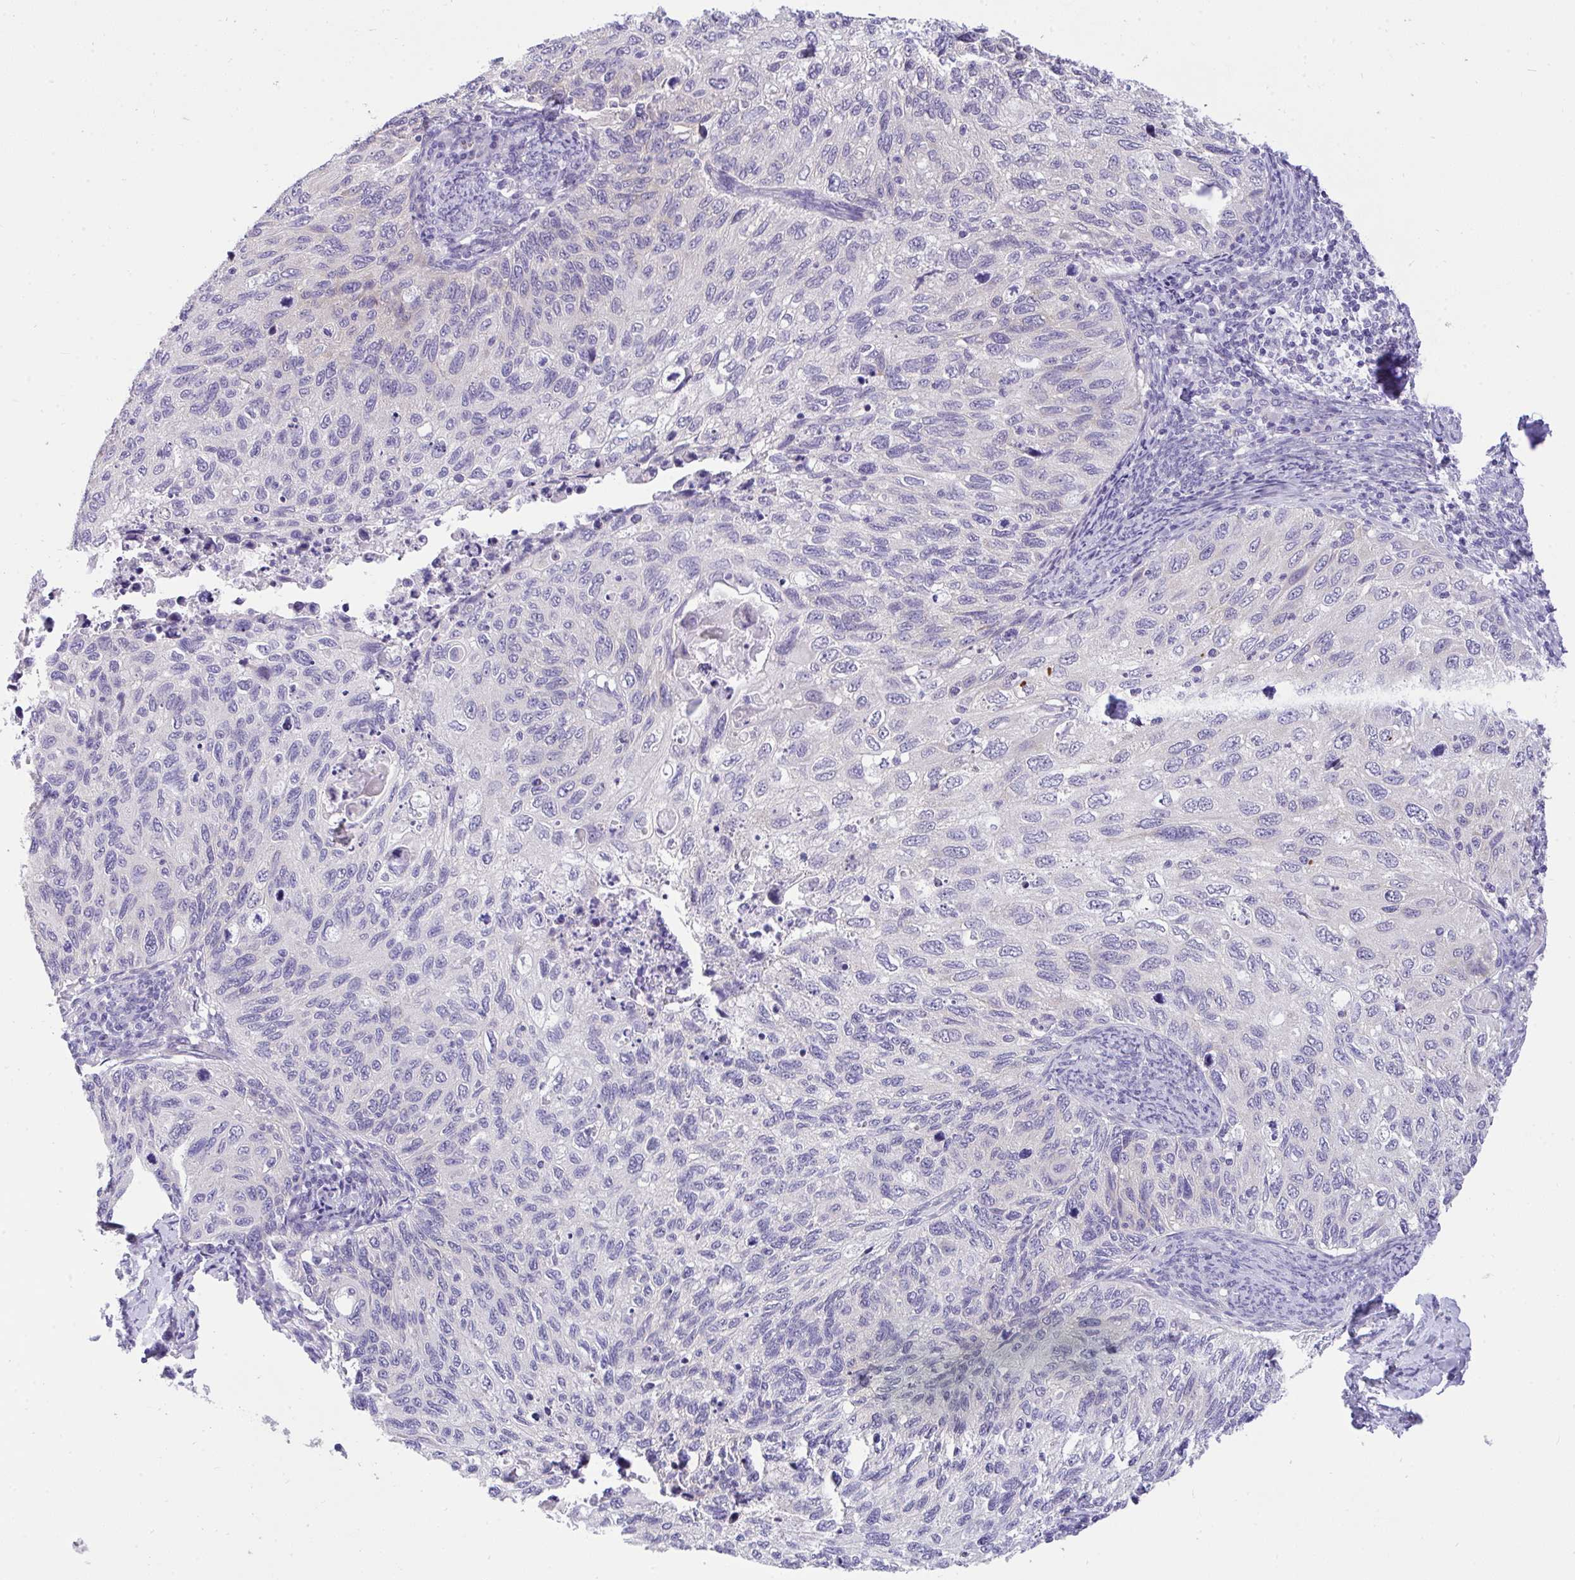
{"staining": {"intensity": "negative", "quantity": "none", "location": "none"}, "tissue": "cervical cancer", "cell_type": "Tumor cells", "image_type": "cancer", "snomed": [{"axis": "morphology", "description": "Squamous cell carcinoma, NOS"}, {"axis": "topography", "description": "Cervix"}], "caption": "High power microscopy micrograph of an immunohistochemistry image of cervical squamous cell carcinoma, revealing no significant staining in tumor cells.", "gene": "VGLL3", "patient": {"sex": "female", "age": 70}}